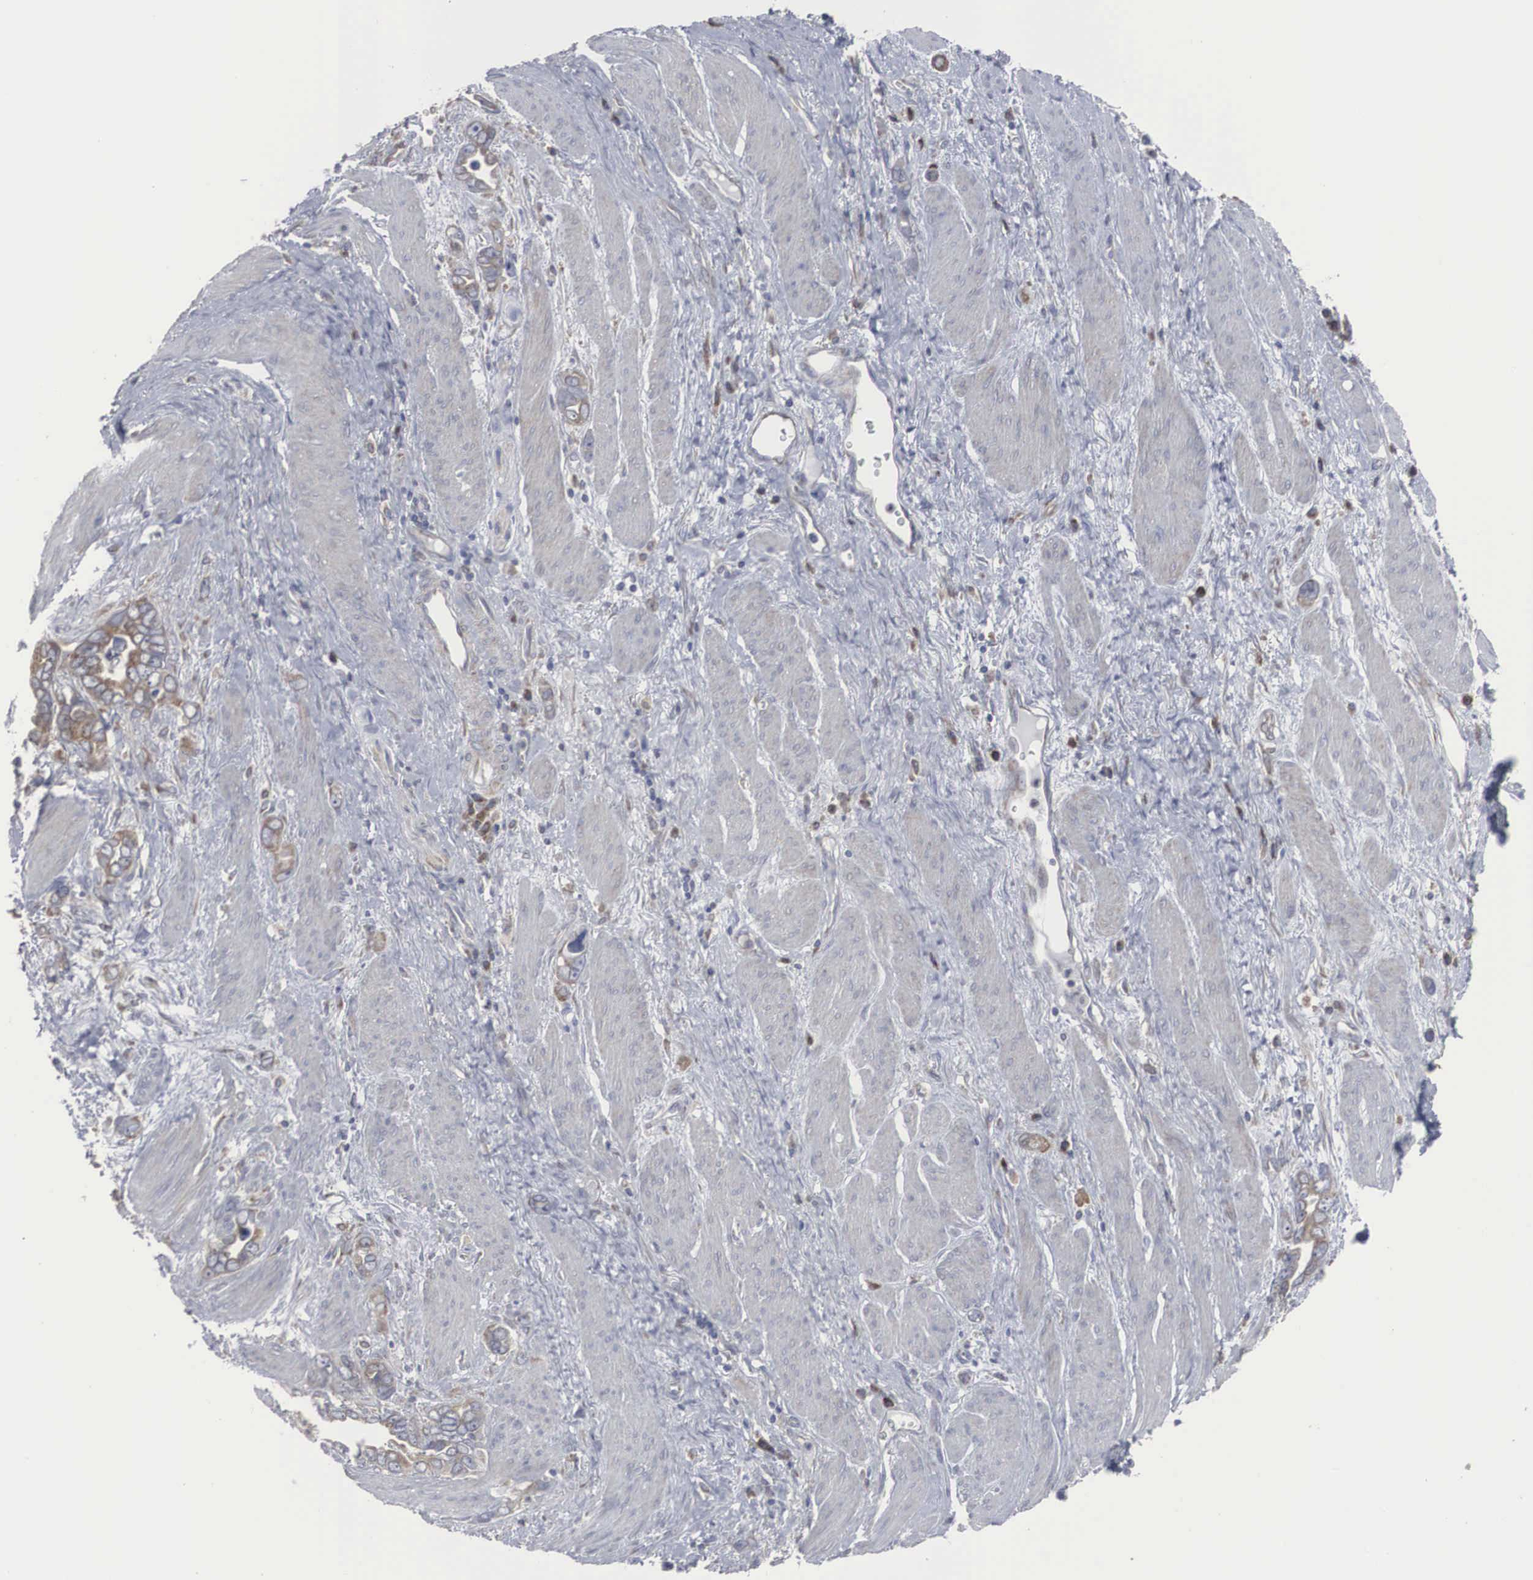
{"staining": {"intensity": "strong", "quantity": ">75%", "location": "cytoplasmic/membranous"}, "tissue": "stomach cancer", "cell_type": "Tumor cells", "image_type": "cancer", "snomed": [{"axis": "morphology", "description": "Adenocarcinoma, NOS"}, {"axis": "topography", "description": "Stomach"}], "caption": "Stomach adenocarcinoma tissue shows strong cytoplasmic/membranous staining in approximately >75% of tumor cells, visualized by immunohistochemistry.", "gene": "MIA2", "patient": {"sex": "male", "age": 78}}